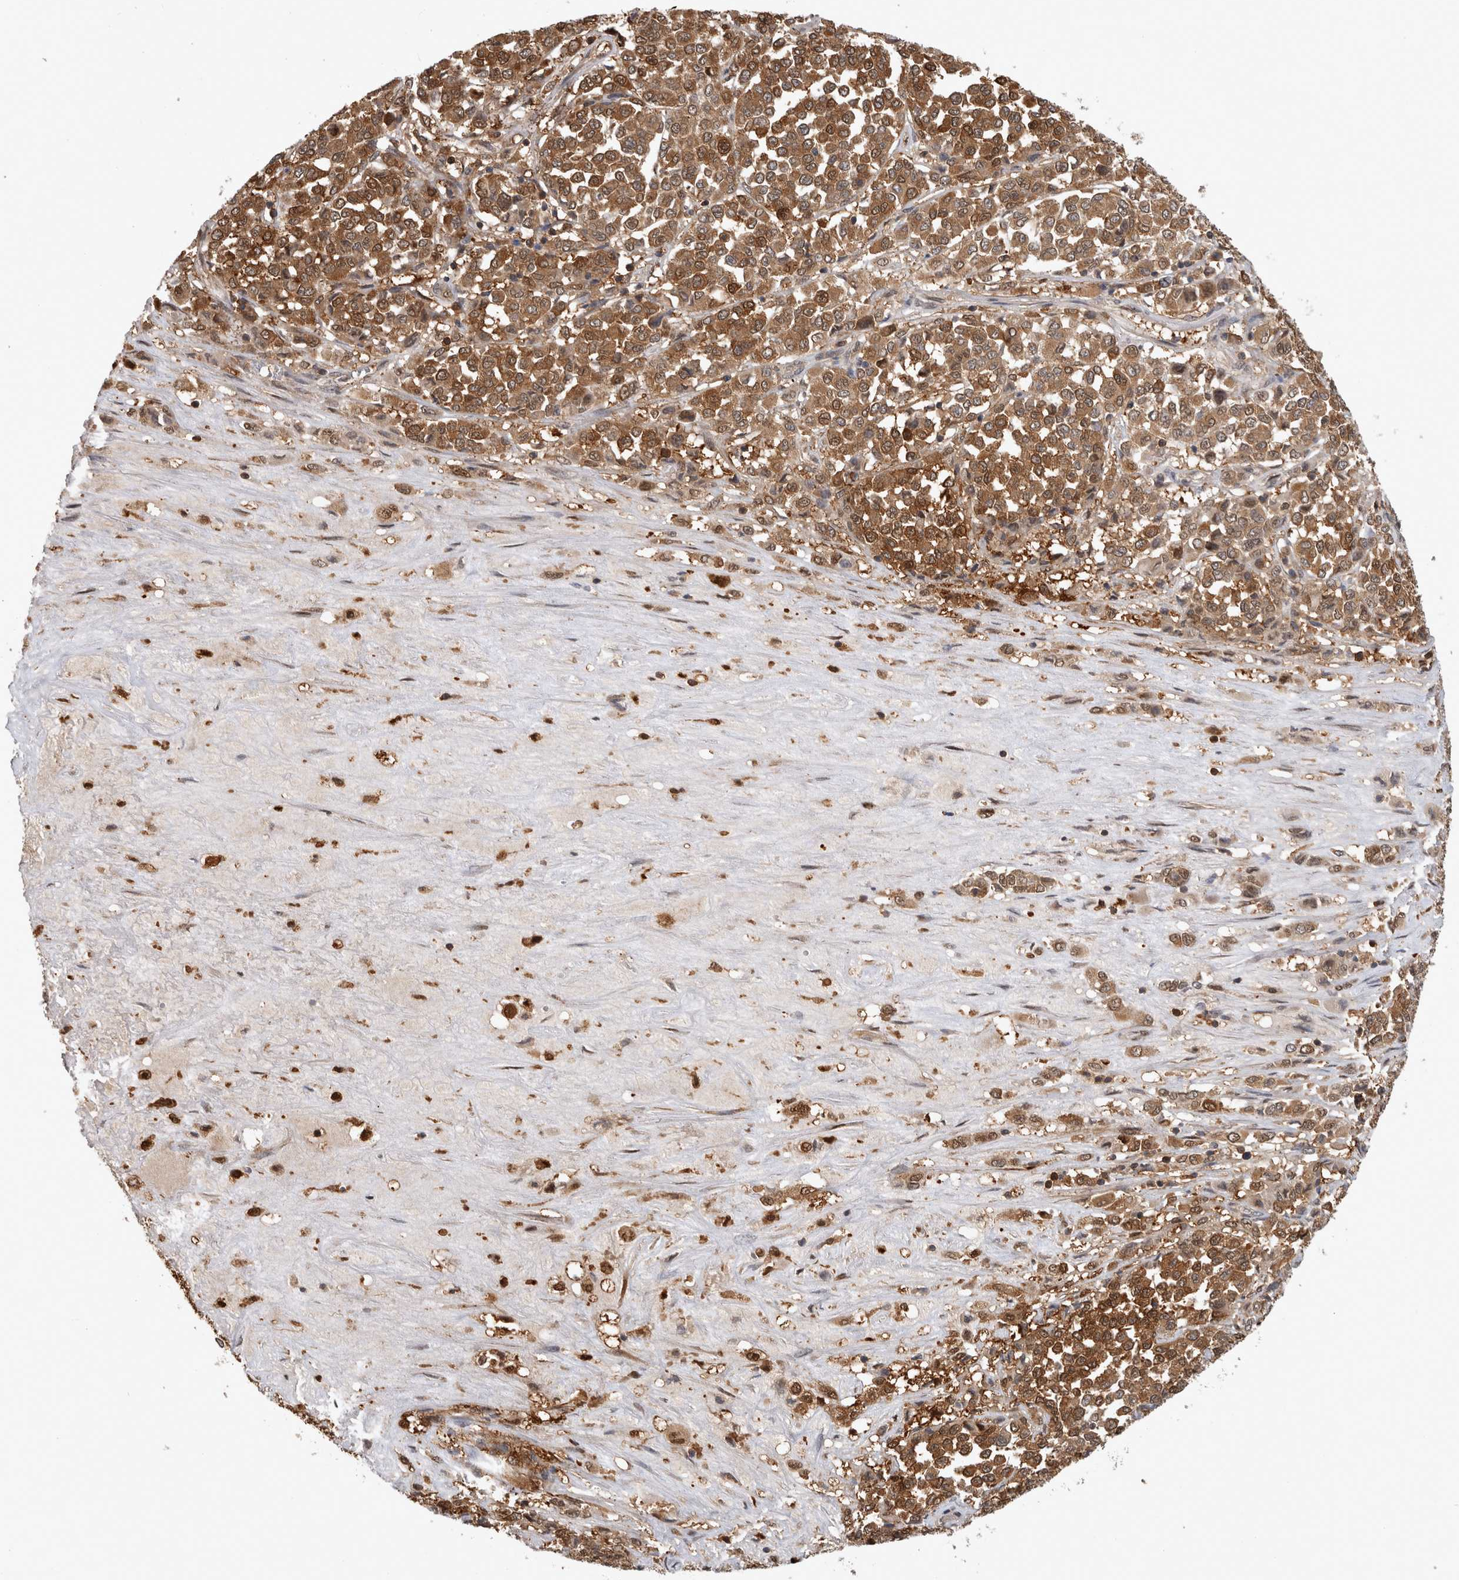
{"staining": {"intensity": "moderate", "quantity": ">75%", "location": "cytoplasmic/membranous,nuclear"}, "tissue": "melanoma", "cell_type": "Tumor cells", "image_type": "cancer", "snomed": [{"axis": "morphology", "description": "Malignant melanoma, Metastatic site"}, {"axis": "topography", "description": "Pancreas"}], "caption": "High-power microscopy captured an immunohistochemistry (IHC) histopathology image of malignant melanoma (metastatic site), revealing moderate cytoplasmic/membranous and nuclear expression in about >75% of tumor cells. (Brightfield microscopy of DAB IHC at high magnification).", "gene": "ASTN2", "patient": {"sex": "female", "age": 30}}